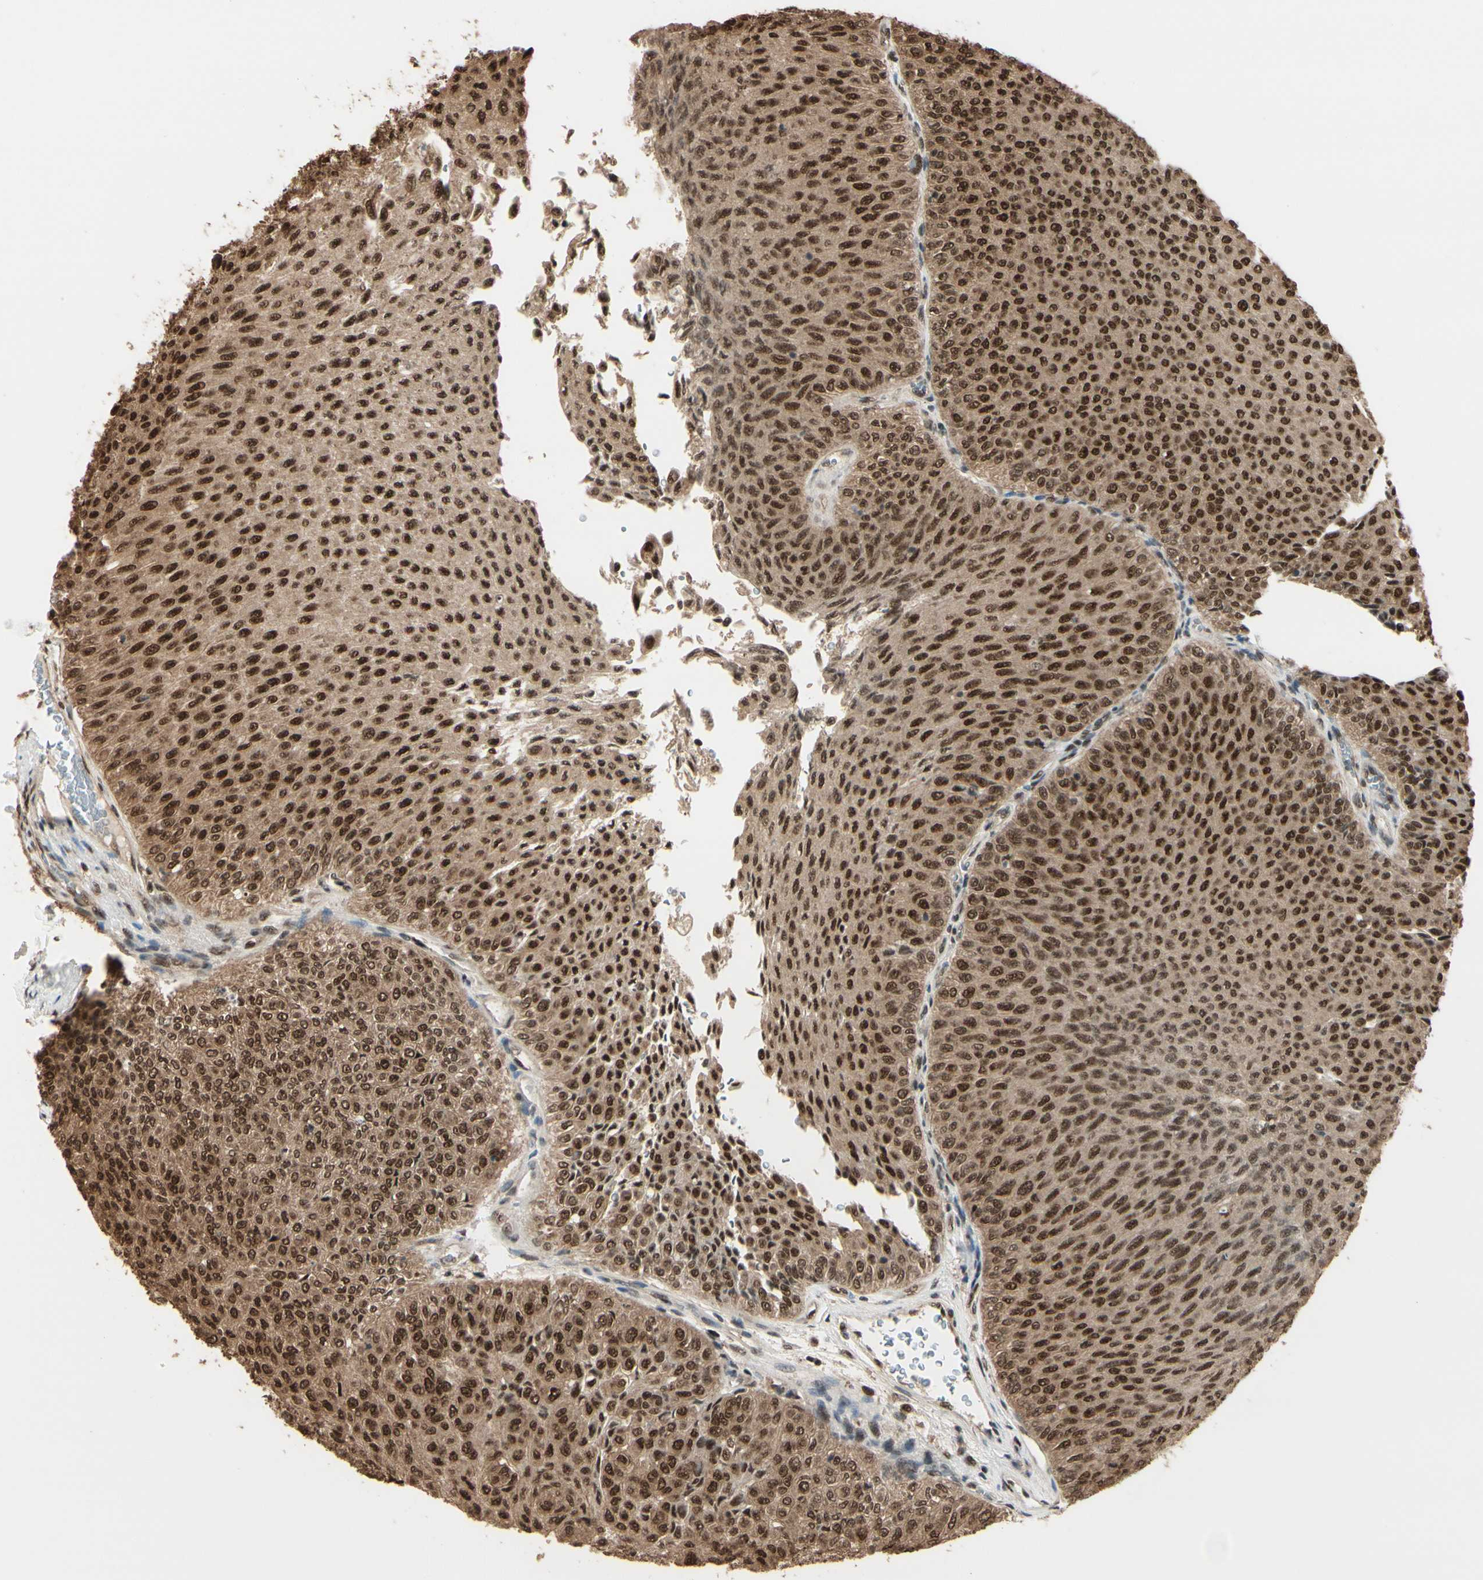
{"staining": {"intensity": "strong", "quantity": ">75%", "location": "cytoplasmic/membranous,nuclear"}, "tissue": "urothelial cancer", "cell_type": "Tumor cells", "image_type": "cancer", "snomed": [{"axis": "morphology", "description": "Urothelial carcinoma, Low grade"}, {"axis": "topography", "description": "Urinary bladder"}], "caption": "This image displays IHC staining of low-grade urothelial carcinoma, with high strong cytoplasmic/membranous and nuclear staining in about >75% of tumor cells.", "gene": "HSF1", "patient": {"sex": "male", "age": 78}}